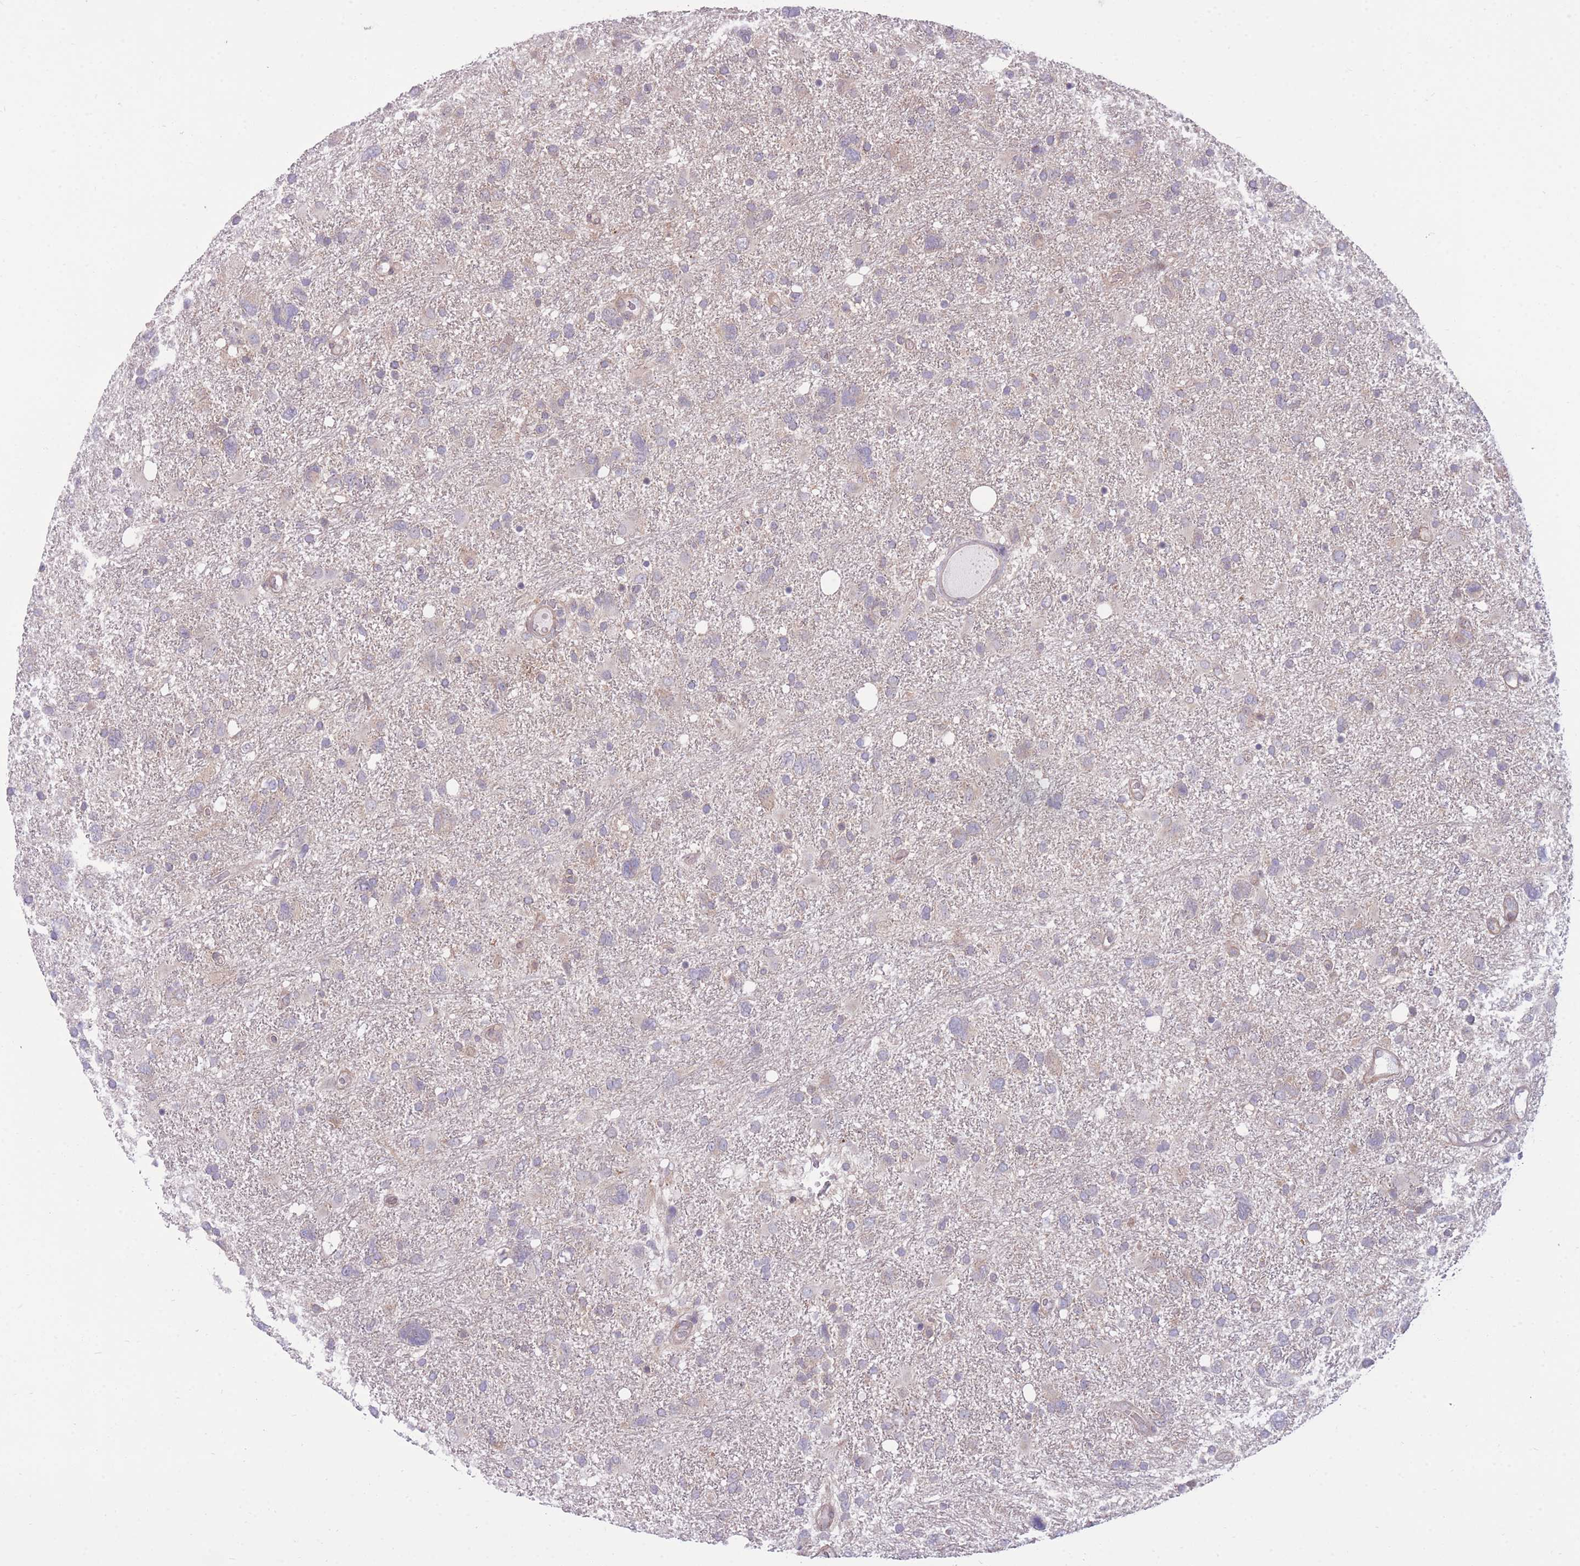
{"staining": {"intensity": "negative", "quantity": "none", "location": "none"}, "tissue": "glioma", "cell_type": "Tumor cells", "image_type": "cancer", "snomed": [{"axis": "morphology", "description": "Glioma, malignant, High grade"}, {"axis": "topography", "description": "Brain"}], "caption": "IHC image of neoplastic tissue: glioma stained with DAB displays no significant protein expression in tumor cells. (DAB (3,3'-diaminobenzidine) immunohistochemistry with hematoxylin counter stain).", "gene": "RIC8A", "patient": {"sex": "male", "age": 61}}